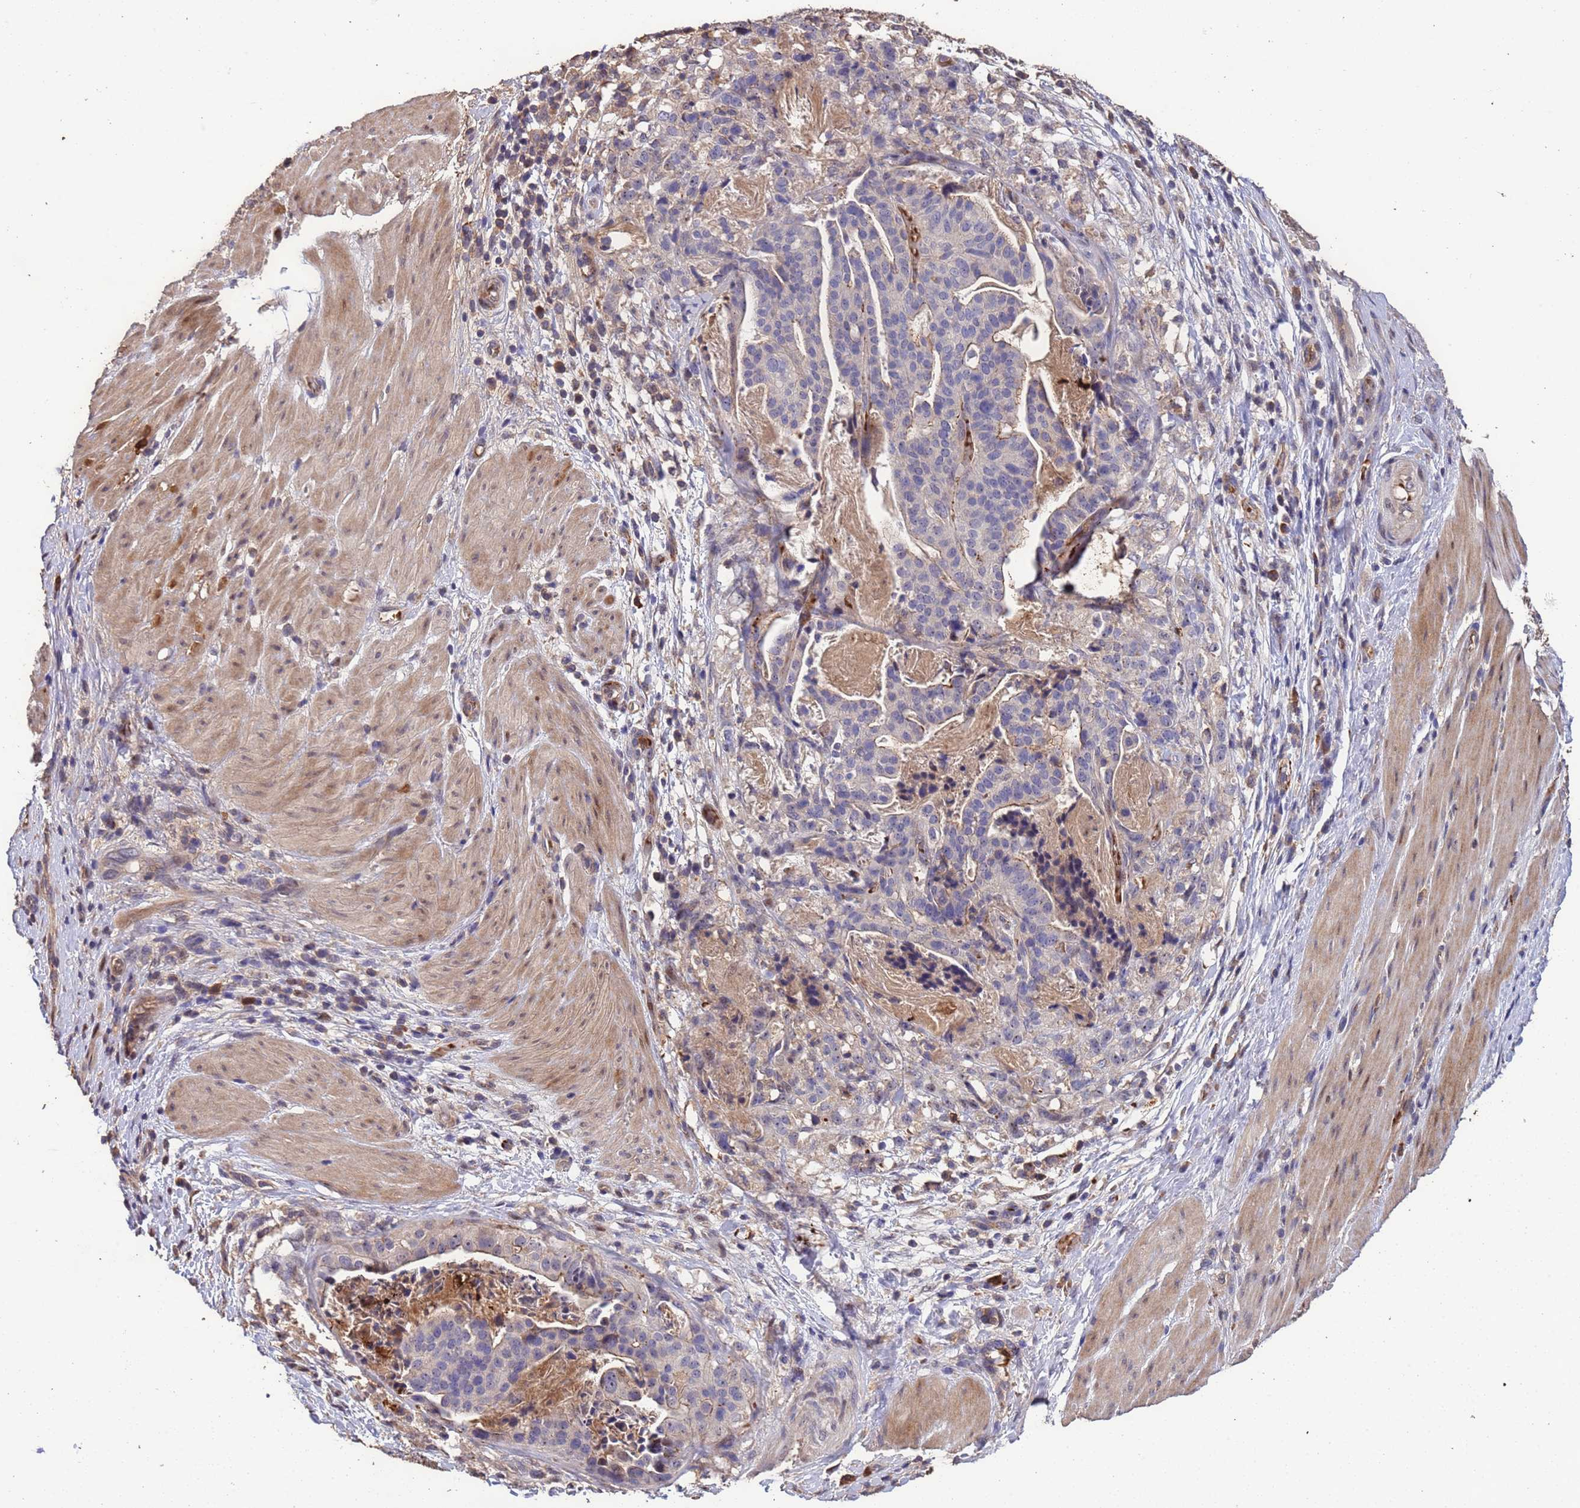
{"staining": {"intensity": "weak", "quantity": "<25%", "location": "cytoplasmic/membranous"}, "tissue": "stomach cancer", "cell_type": "Tumor cells", "image_type": "cancer", "snomed": [{"axis": "morphology", "description": "Adenocarcinoma, NOS"}, {"axis": "topography", "description": "Stomach"}], "caption": "This is an IHC micrograph of stomach cancer (adenocarcinoma). There is no expression in tumor cells.", "gene": "CCDC184", "patient": {"sex": "male", "age": 48}}